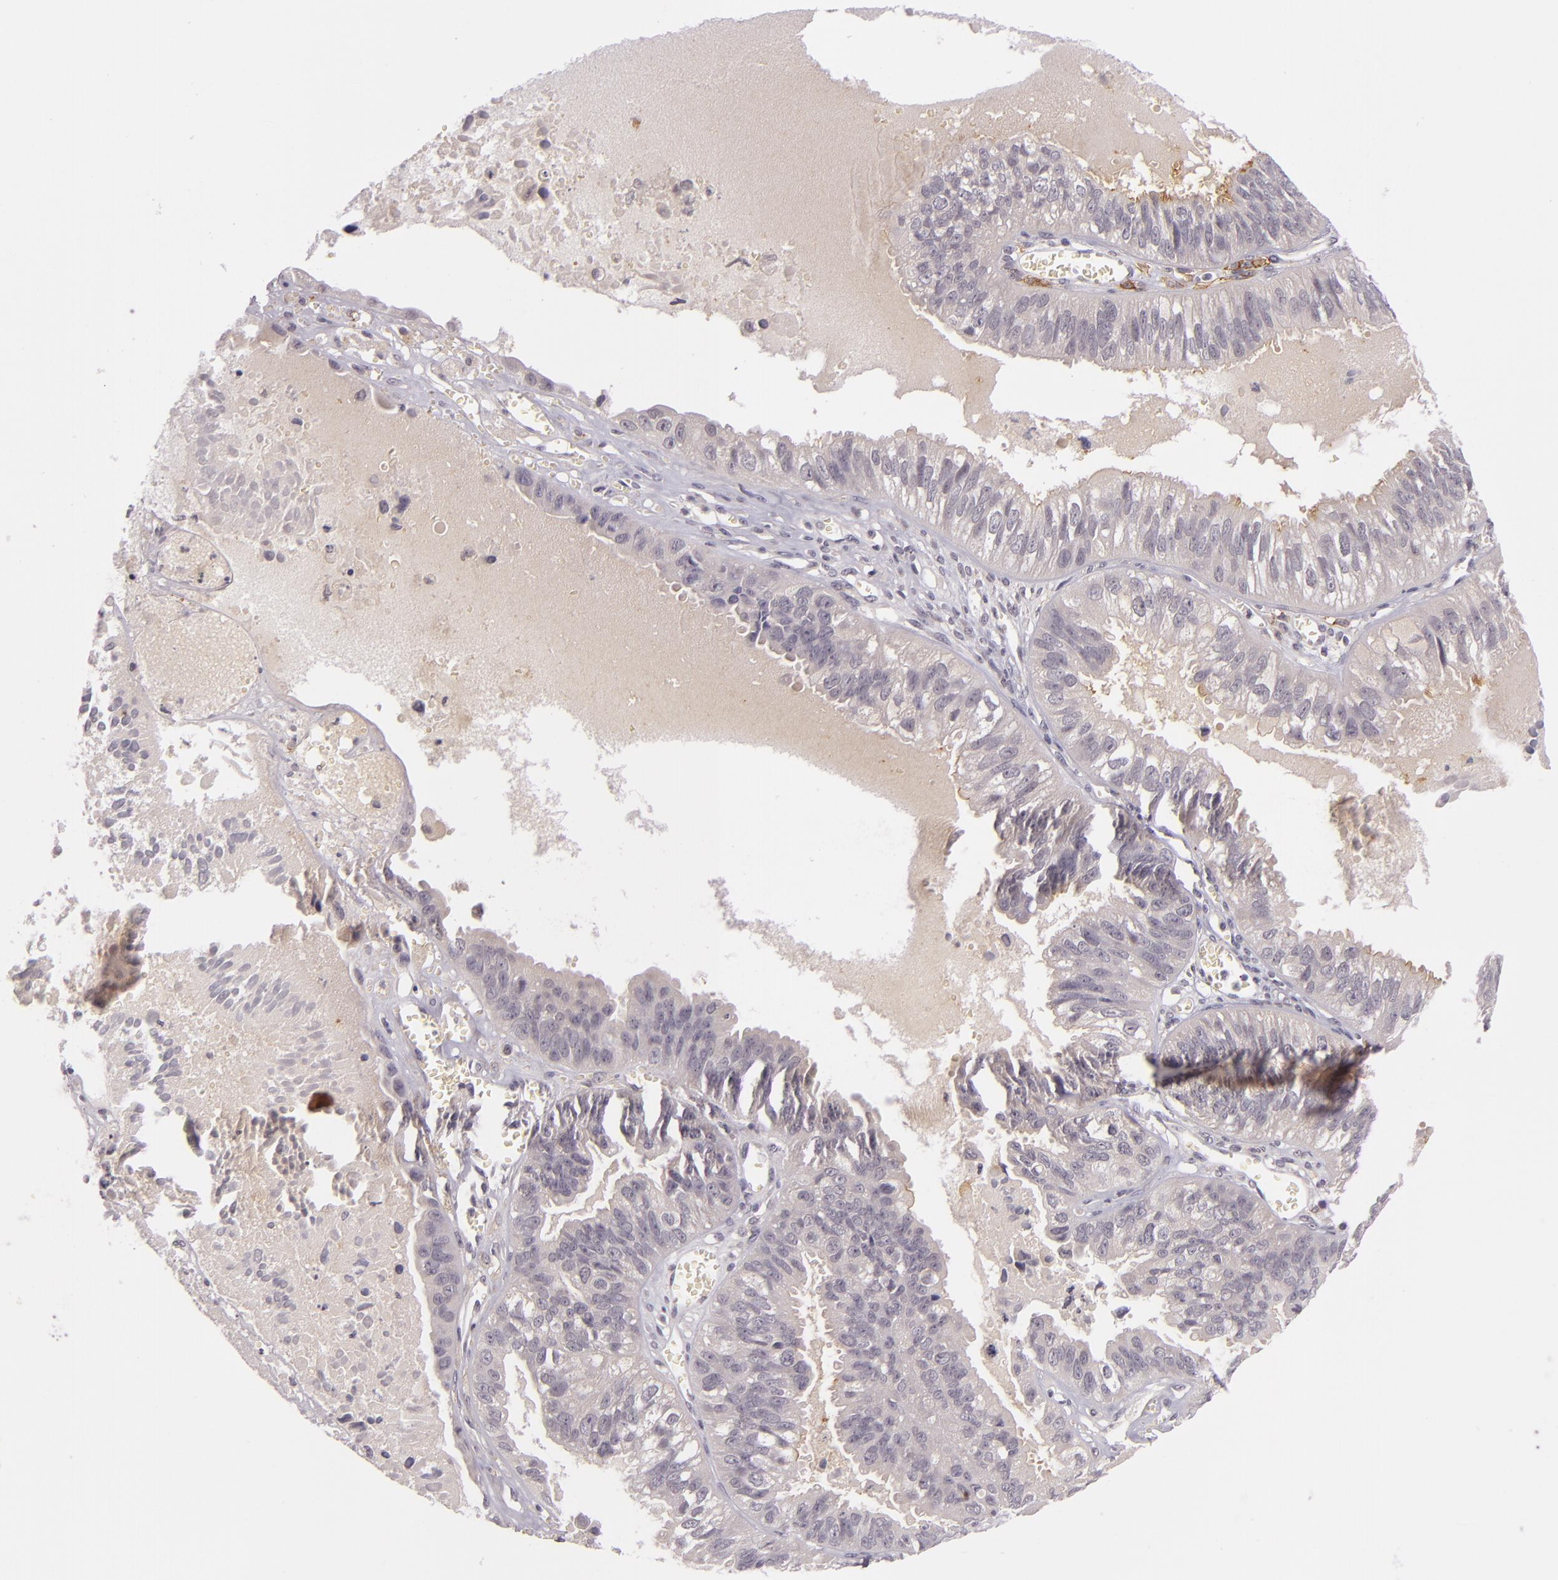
{"staining": {"intensity": "weak", "quantity": "<25%", "location": "cytoplasmic/membranous"}, "tissue": "ovarian cancer", "cell_type": "Tumor cells", "image_type": "cancer", "snomed": [{"axis": "morphology", "description": "Carcinoma, endometroid"}, {"axis": "topography", "description": "Ovary"}], "caption": "IHC of human ovarian cancer (endometroid carcinoma) exhibits no positivity in tumor cells.", "gene": "CASP8", "patient": {"sex": "female", "age": 85}}